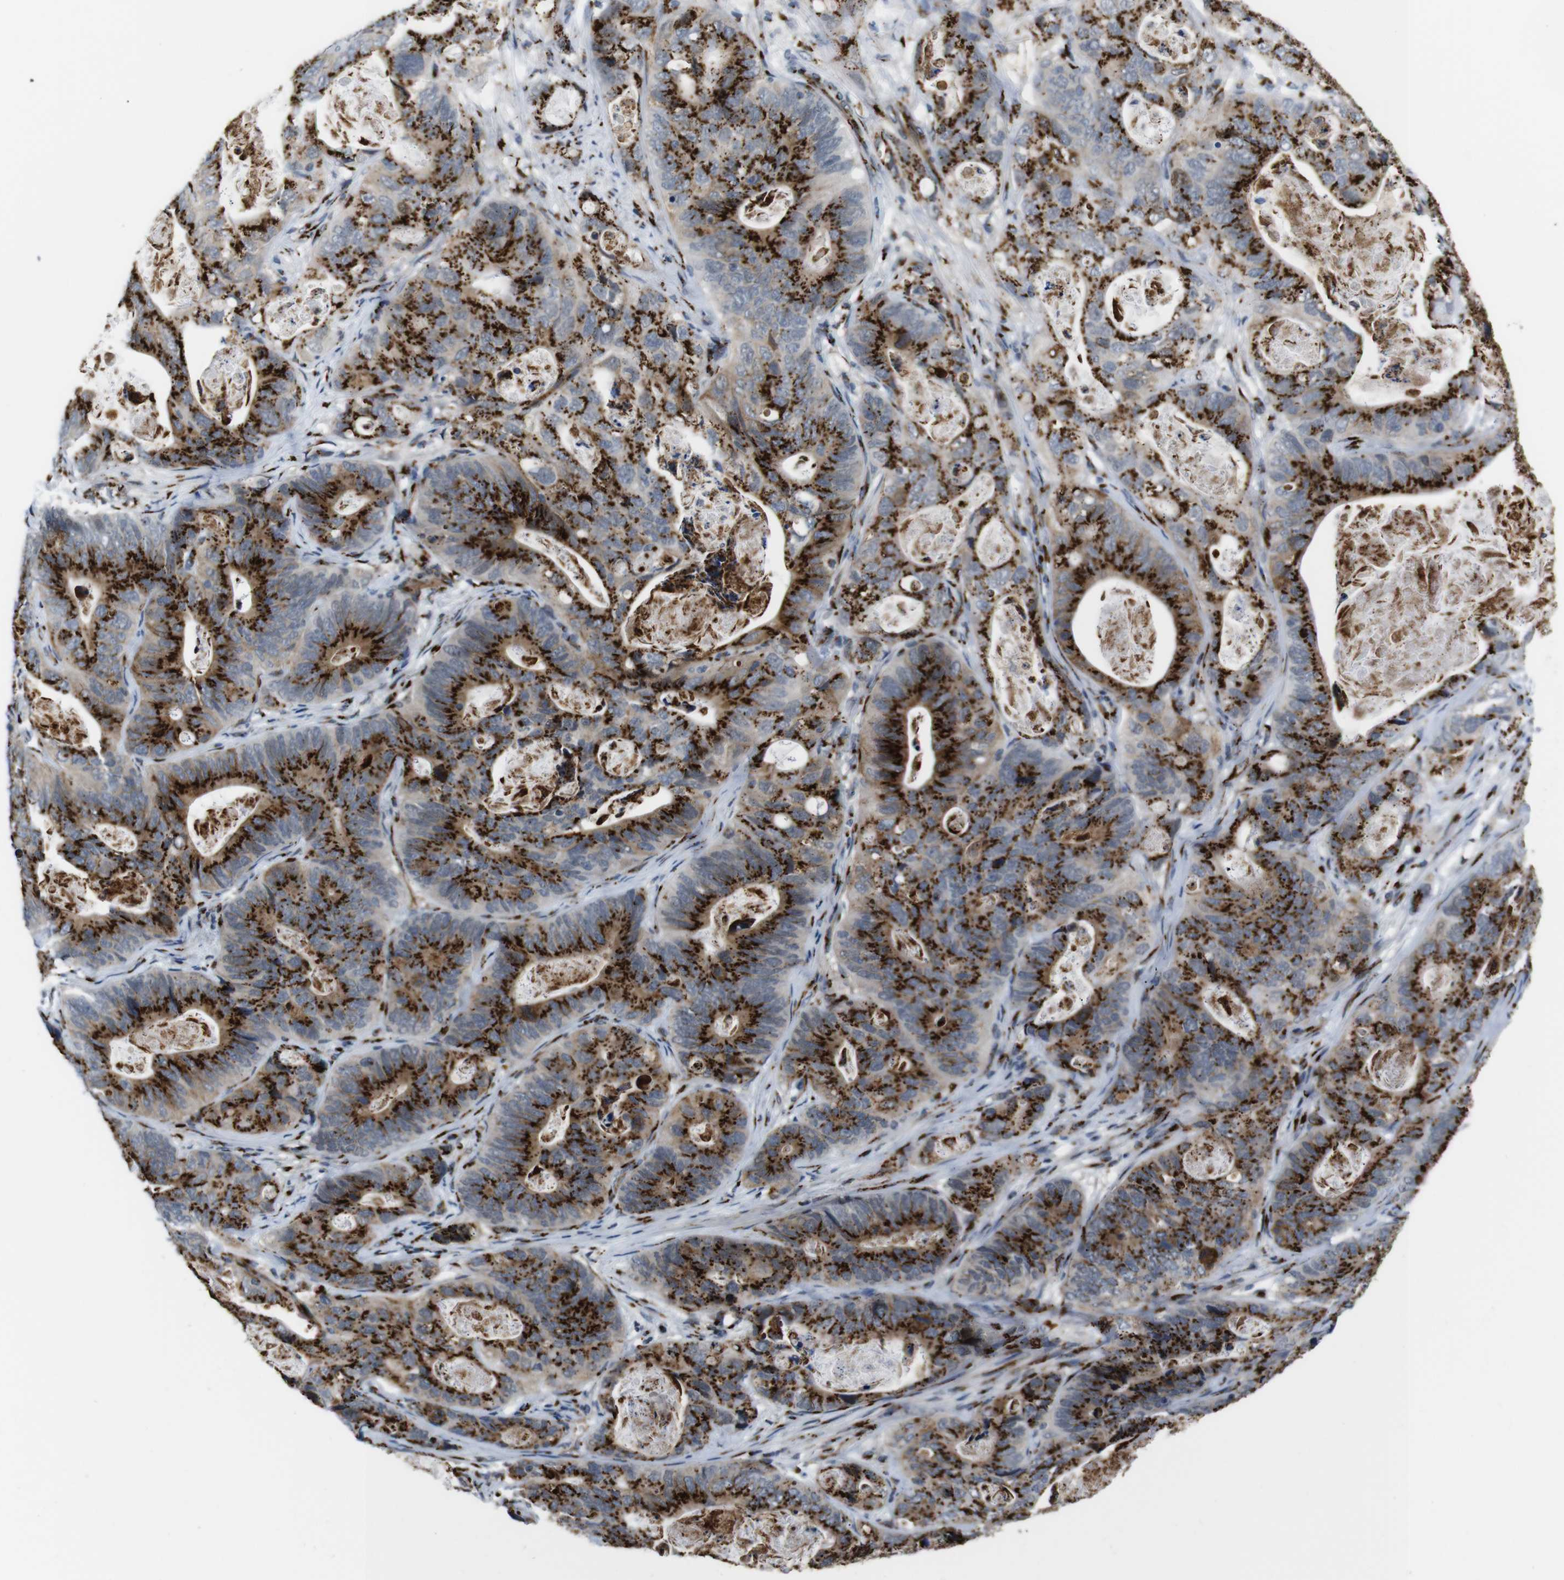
{"staining": {"intensity": "strong", "quantity": ">75%", "location": "cytoplasmic/membranous"}, "tissue": "stomach cancer", "cell_type": "Tumor cells", "image_type": "cancer", "snomed": [{"axis": "morphology", "description": "Adenocarcinoma, NOS"}, {"axis": "topography", "description": "Stomach"}], "caption": "Adenocarcinoma (stomach) stained for a protein (brown) displays strong cytoplasmic/membranous positive expression in approximately >75% of tumor cells.", "gene": "TGOLN2", "patient": {"sex": "female", "age": 89}}